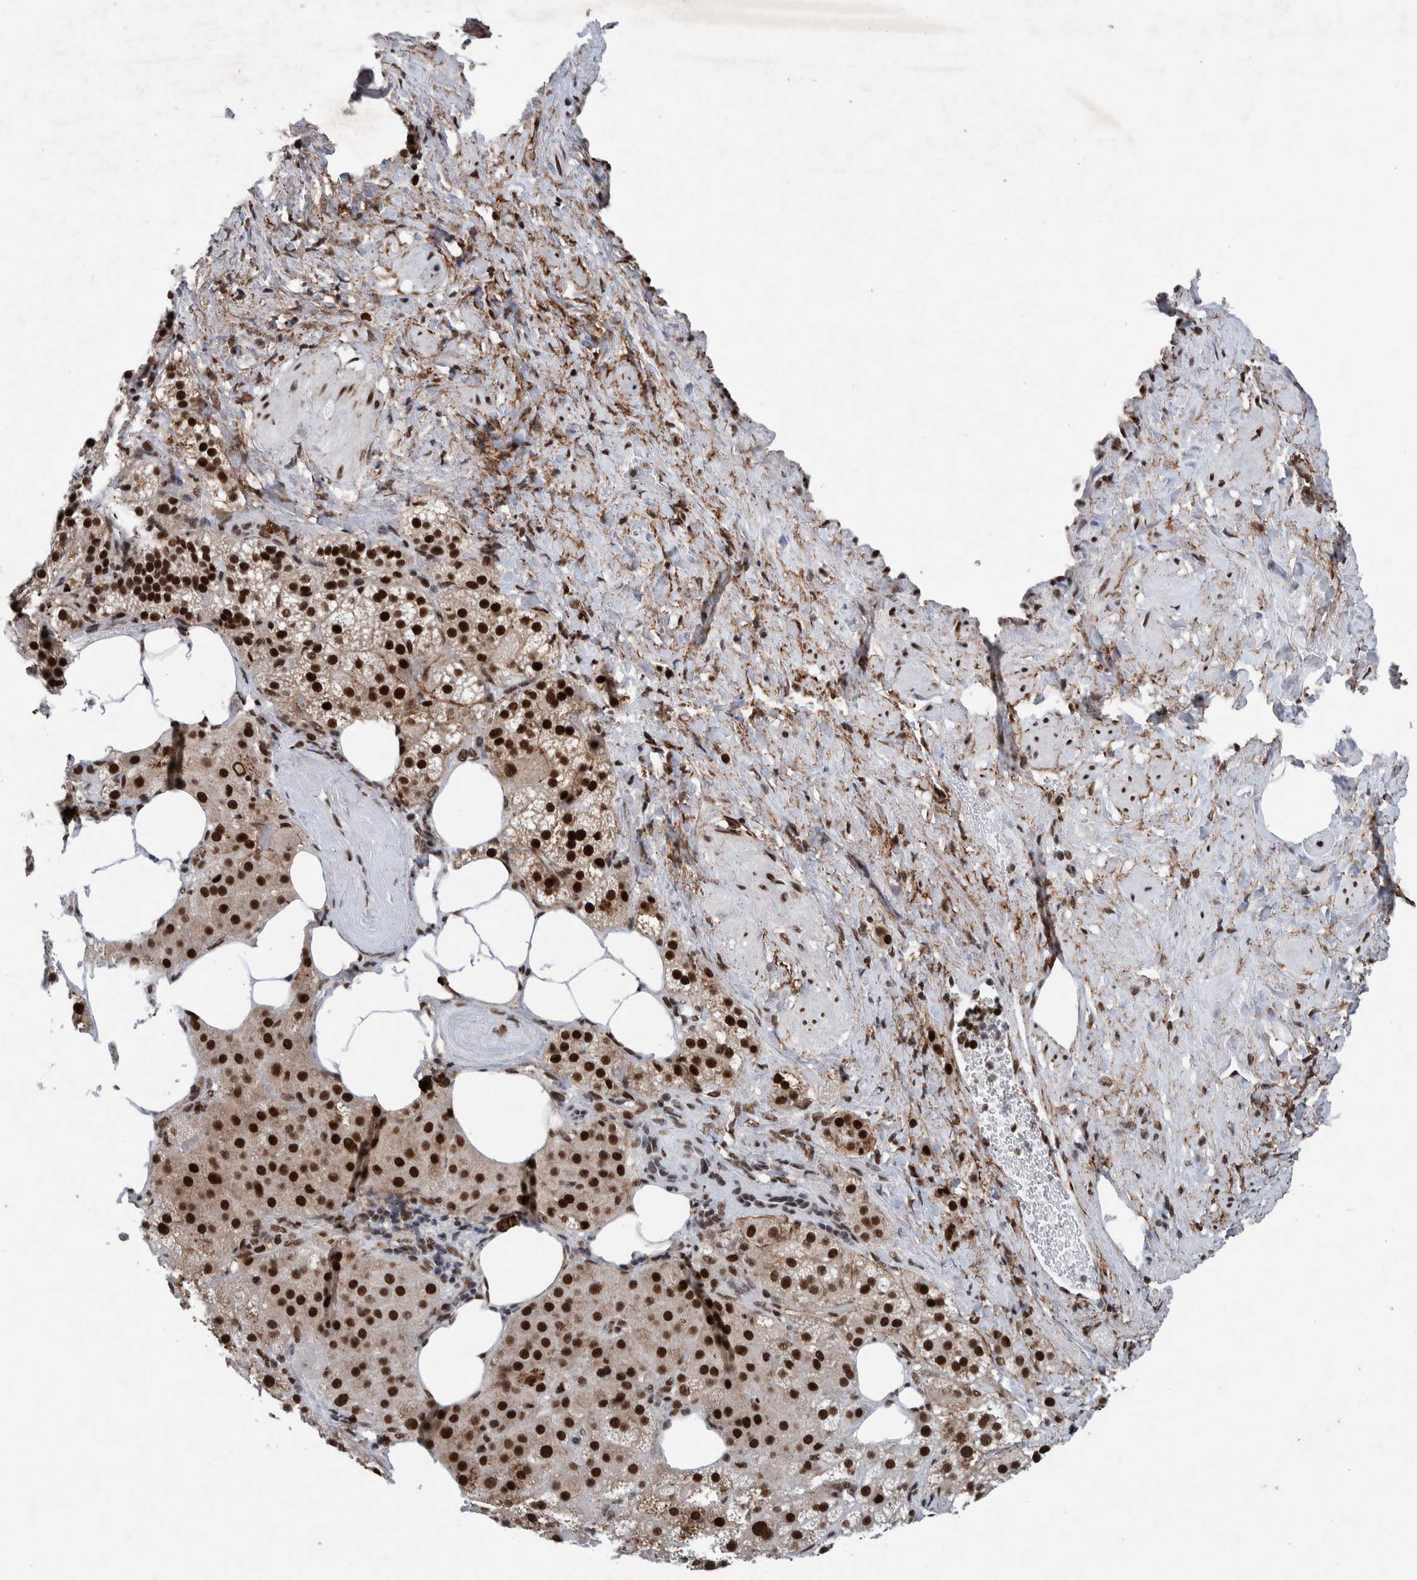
{"staining": {"intensity": "strong", "quantity": ">75%", "location": "cytoplasmic/membranous,nuclear"}, "tissue": "adrenal gland", "cell_type": "Glandular cells", "image_type": "normal", "snomed": [{"axis": "morphology", "description": "Normal tissue, NOS"}, {"axis": "topography", "description": "Adrenal gland"}], "caption": "Human adrenal gland stained for a protein (brown) shows strong cytoplasmic/membranous,nuclear positive positivity in approximately >75% of glandular cells.", "gene": "TAF10", "patient": {"sex": "female", "age": 59}}